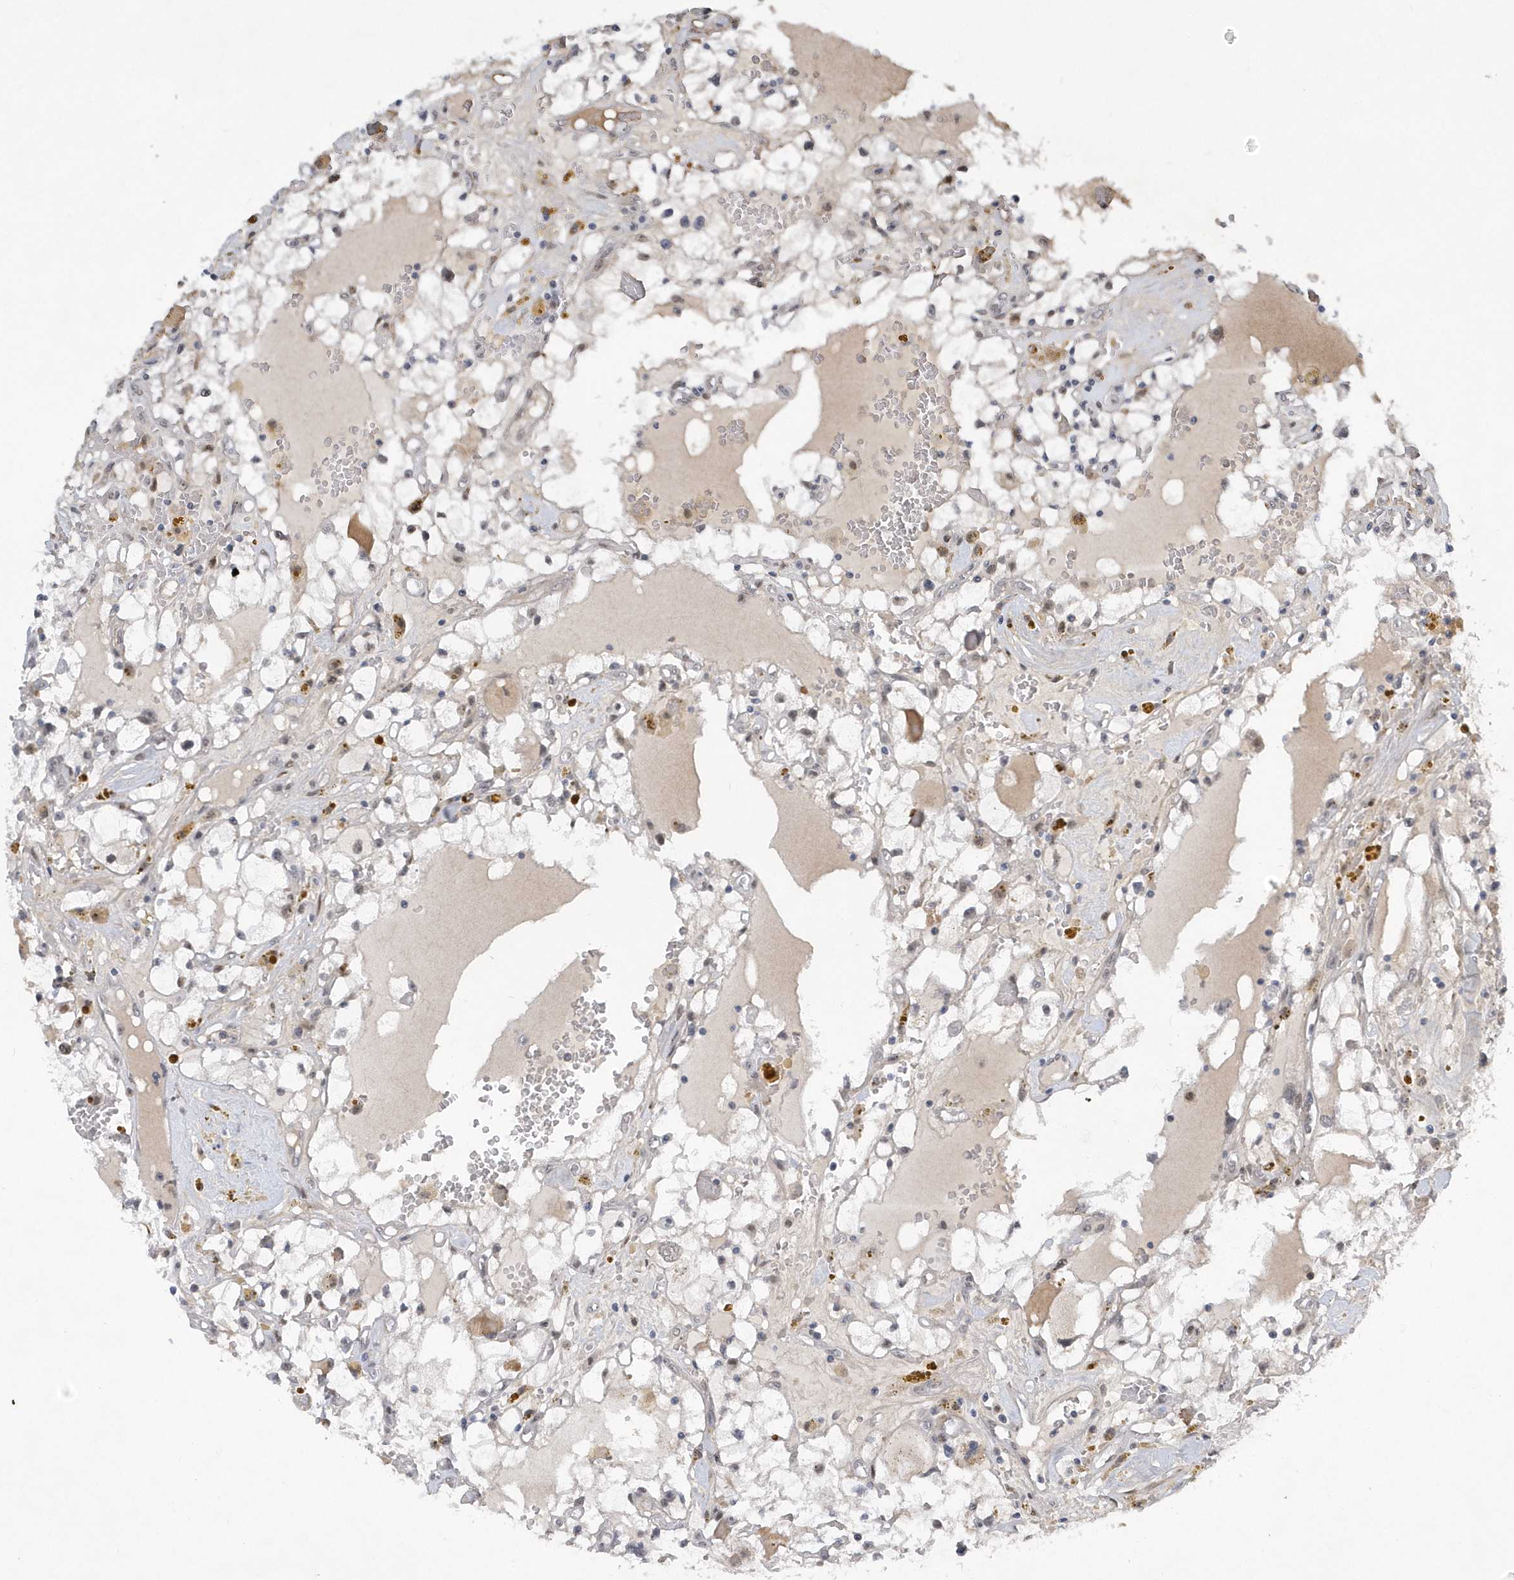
{"staining": {"intensity": "negative", "quantity": "none", "location": "none"}, "tissue": "renal cancer", "cell_type": "Tumor cells", "image_type": "cancer", "snomed": [{"axis": "morphology", "description": "Adenocarcinoma, NOS"}, {"axis": "topography", "description": "Kidney"}], "caption": "DAB (3,3'-diaminobenzidine) immunohistochemical staining of renal adenocarcinoma demonstrates no significant staining in tumor cells.", "gene": "FAM217A", "patient": {"sex": "male", "age": 56}}